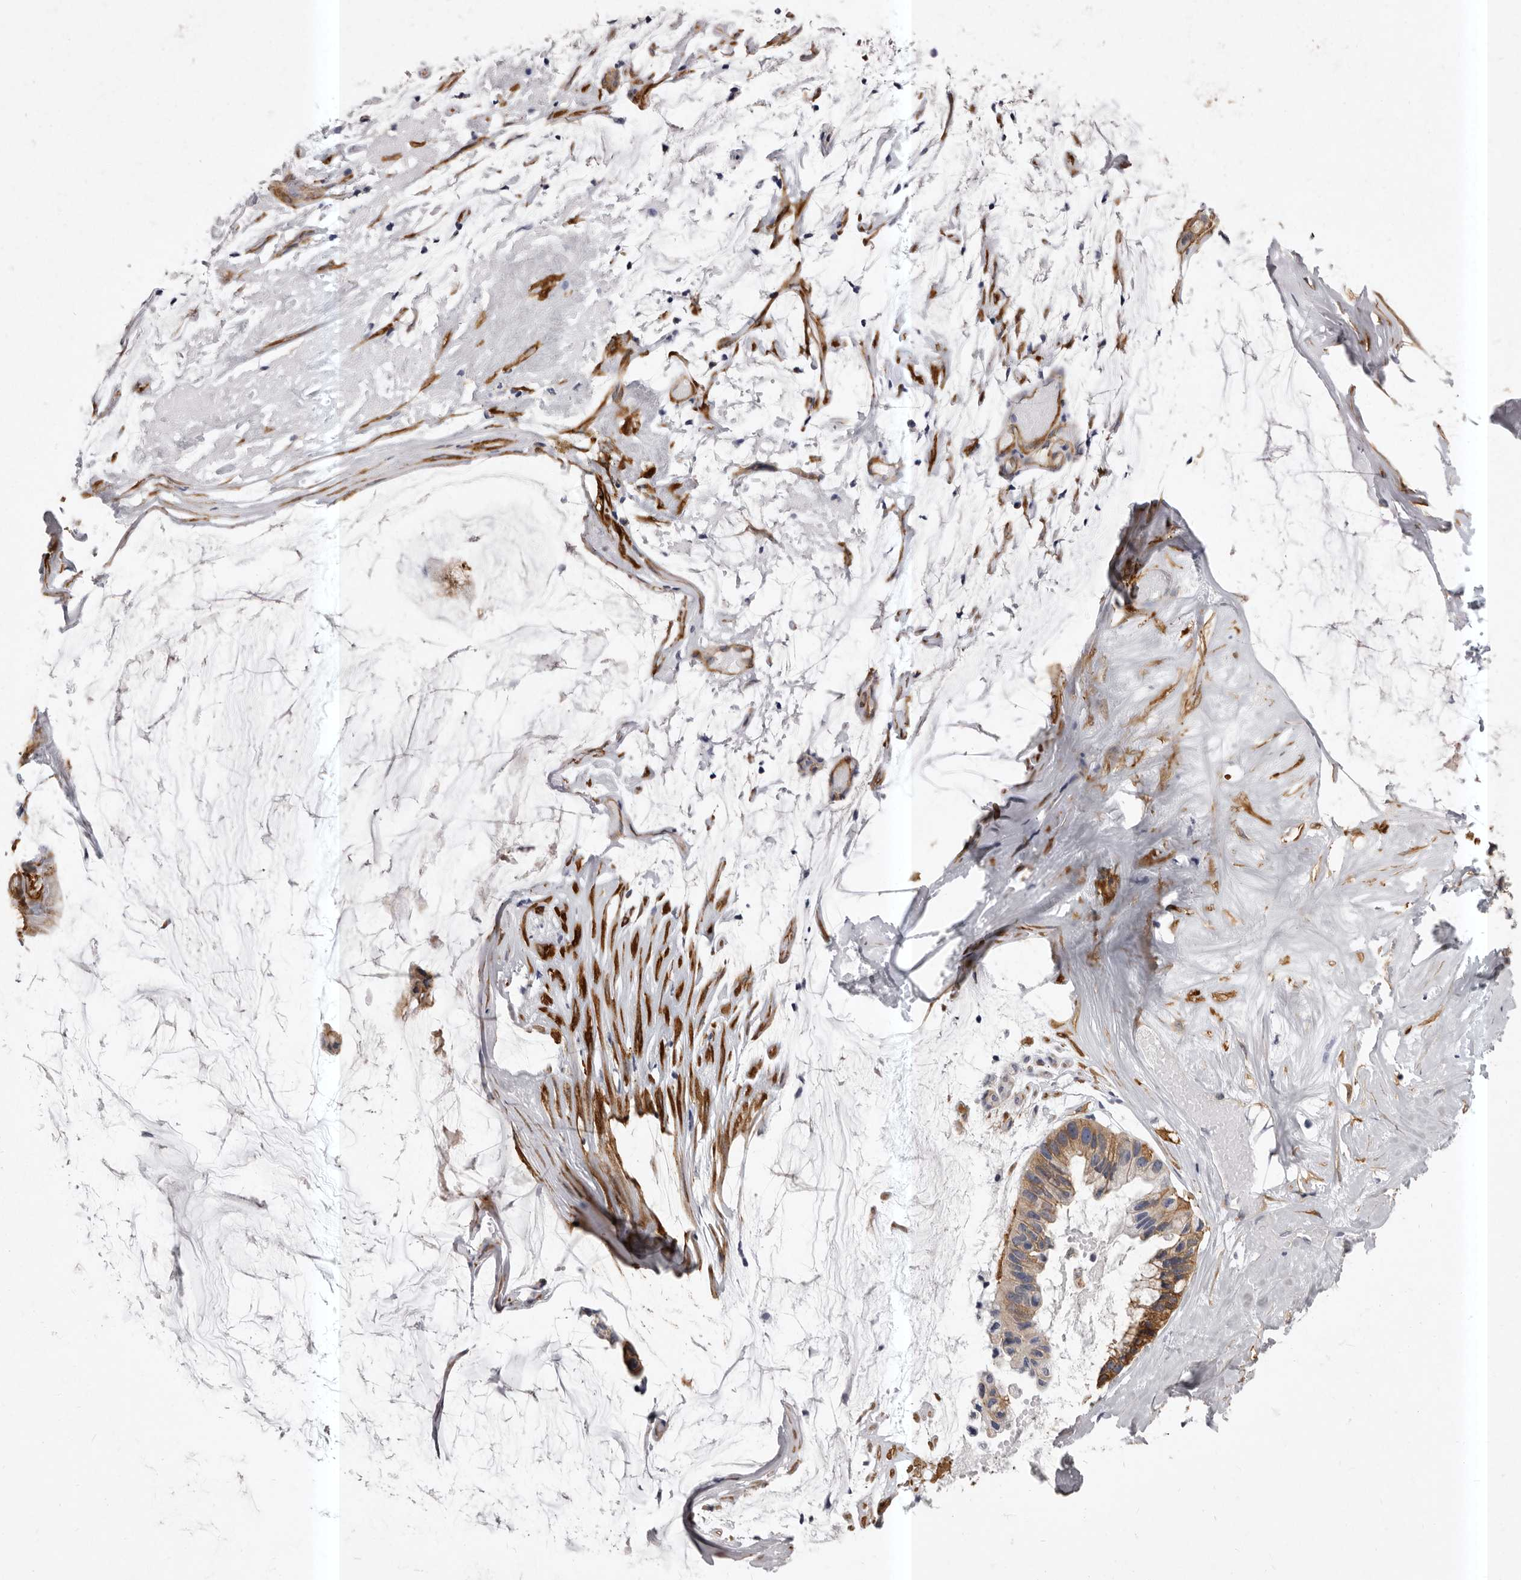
{"staining": {"intensity": "moderate", "quantity": ">75%", "location": "cytoplasmic/membranous"}, "tissue": "ovarian cancer", "cell_type": "Tumor cells", "image_type": "cancer", "snomed": [{"axis": "morphology", "description": "Cystadenocarcinoma, mucinous, NOS"}, {"axis": "topography", "description": "Ovary"}], "caption": "This histopathology image displays mucinous cystadenocarcinoma (ovarian) stained with immunohistochemistry to label a protein in brown. The cytoplasmic/membranous of tumor cells show moderate positivity for the protein. Nuclei are counter-stained blue.", "gene": "ENAH", "patient": {"sex": "female", "age": 39}}